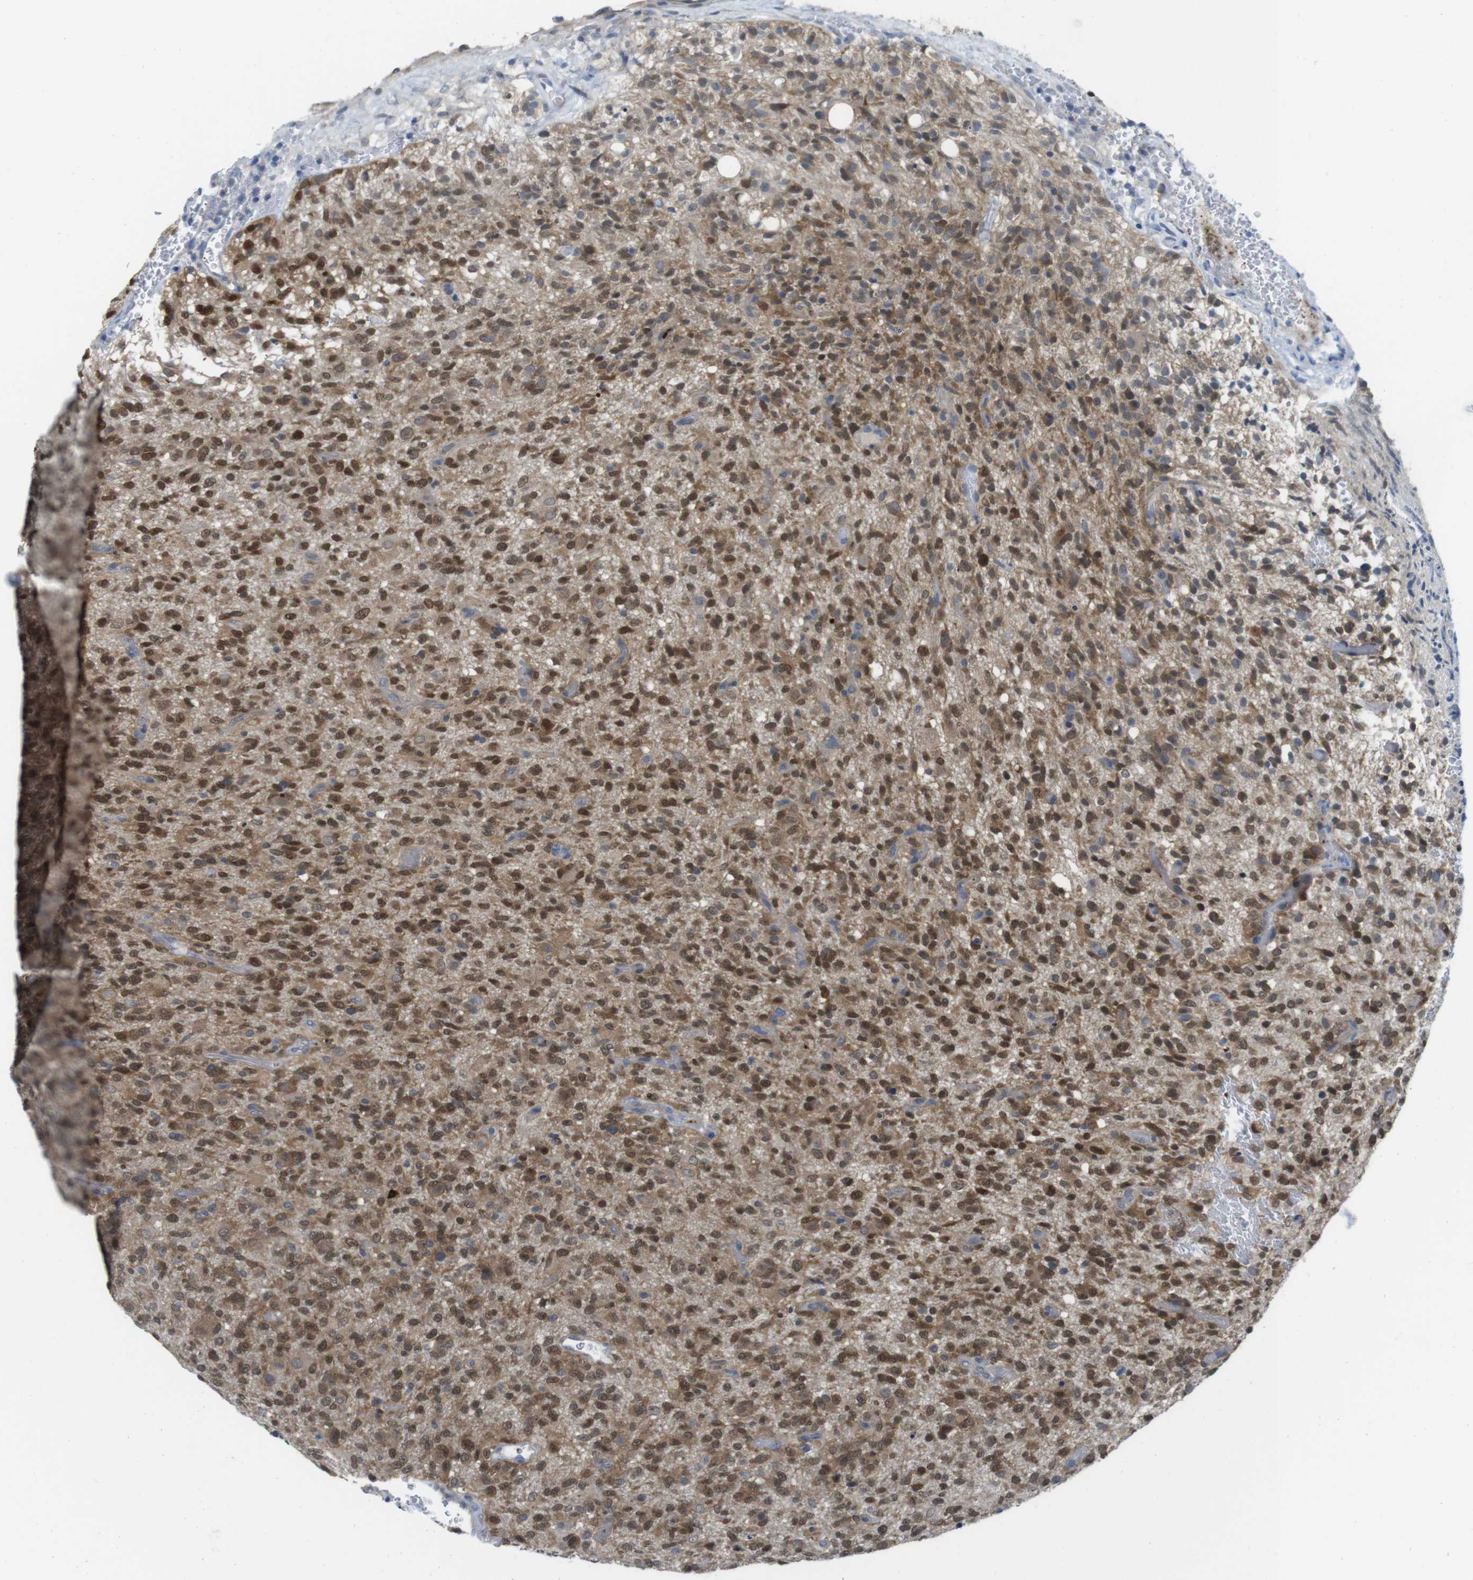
{"staining": {"intensity": "strong", "quantity": ">75%", "location": "cytoplasmic/membranous,nuclear"}, "tissue": "glioma", "cell_type": "Tumor cells", "image_type": "cancer", "snomed": [{"axis": "morphology", "description": "Glioma, malignant, High grade"}, {"axis": "topography", "description": "Brain"}], "caption": "Tumor cells display strong cytoplasmic/membranous and nuclear expression in approximately >75% of cells in glioma.", "gene": "CASP2", "patient": {"sex": "male", "age": 71}}